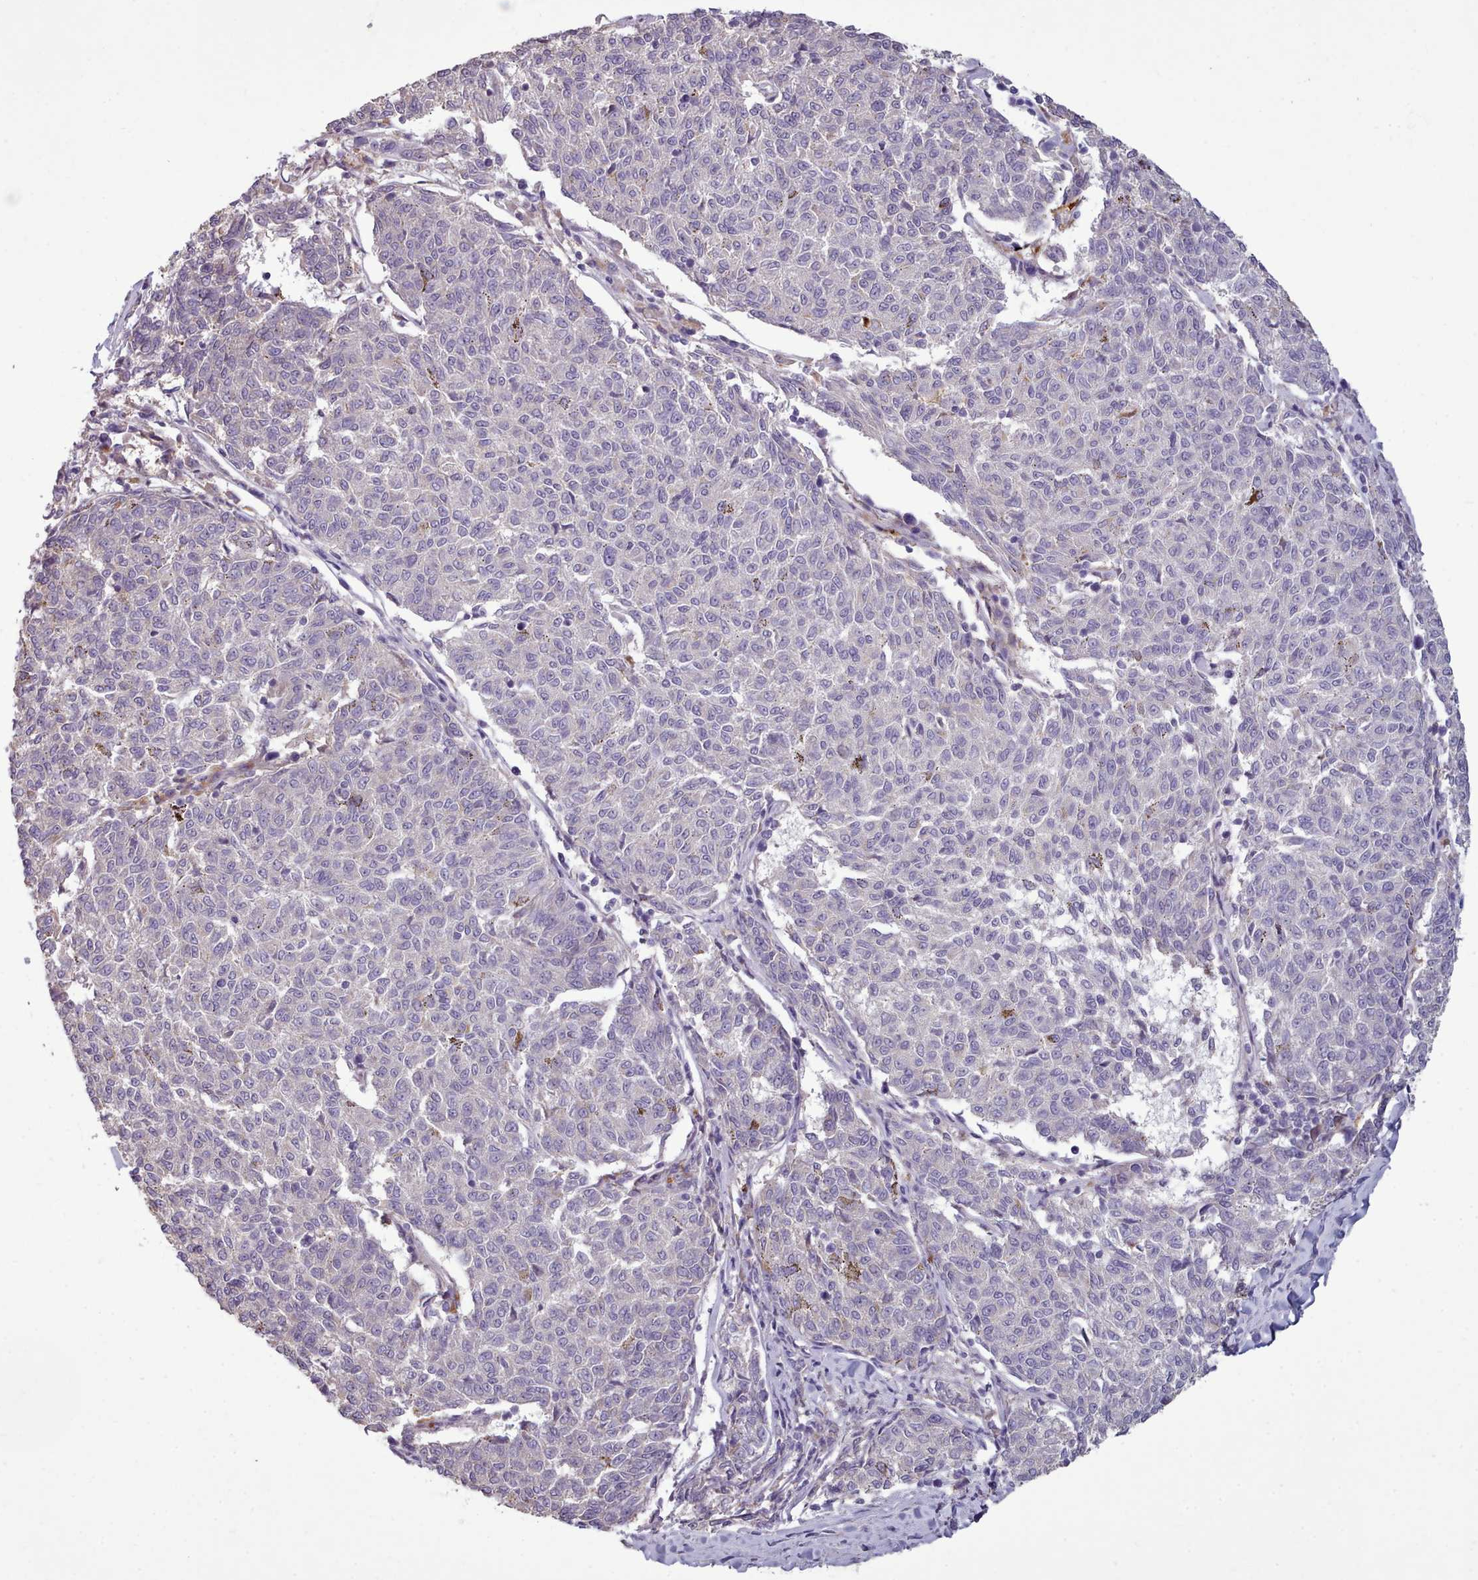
{"staining": {"intensity": "negative", "quantity": "none", "location": "none"}, "tissue": "melanoma", "cell_type": "Tumor cells", "image_type": "cancer", "snomed": [{"axis": "morphology", "description": "Malignant melanoma, NOS"}, {"axis": "topography", "description": "Skin"}], "caption": "Tumor cells are negative for brown protein staining in malignant melanoma.", "gene": "DPF1", "patient": {"sex": "female", "age": 72}}